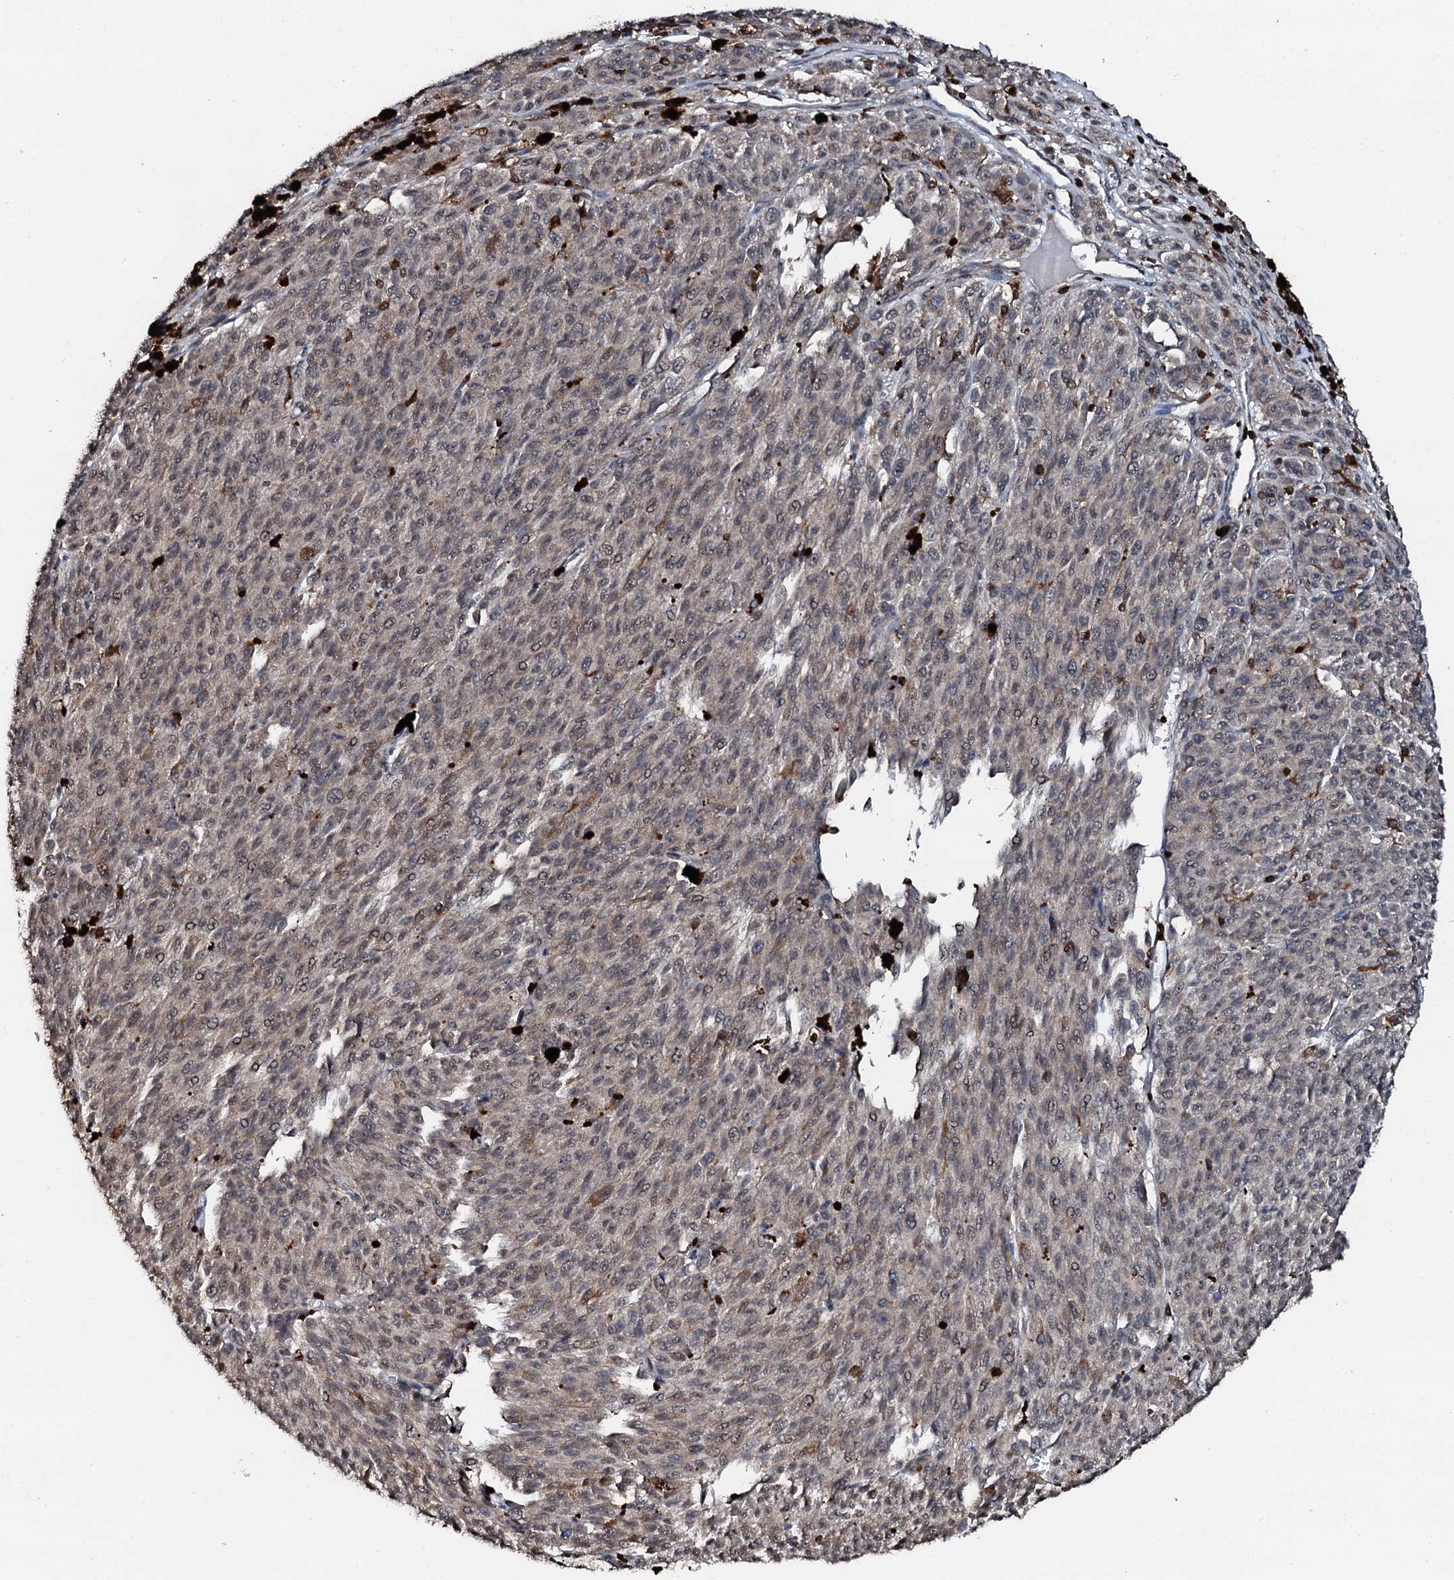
{"staining": {"intensity": "negative", "quantity": "none", "location": "none"}, "tissue": "melanoma", "cell_type": "Tumor cells", "image_type": "cancer", "snomed": [{"axis": "morphology", "description": "Malignant melanoma, NOS"}, {"axis": "topography", "description": "Skin"}], "caption": "Immunohistochemical staining of human melanoma exhibits no significant expression in tumor cells. (DAB immunohistochemistry (IHC), high magnification).", "gene": "EDC4", "patient": {"sex": "female", "age": 52}}